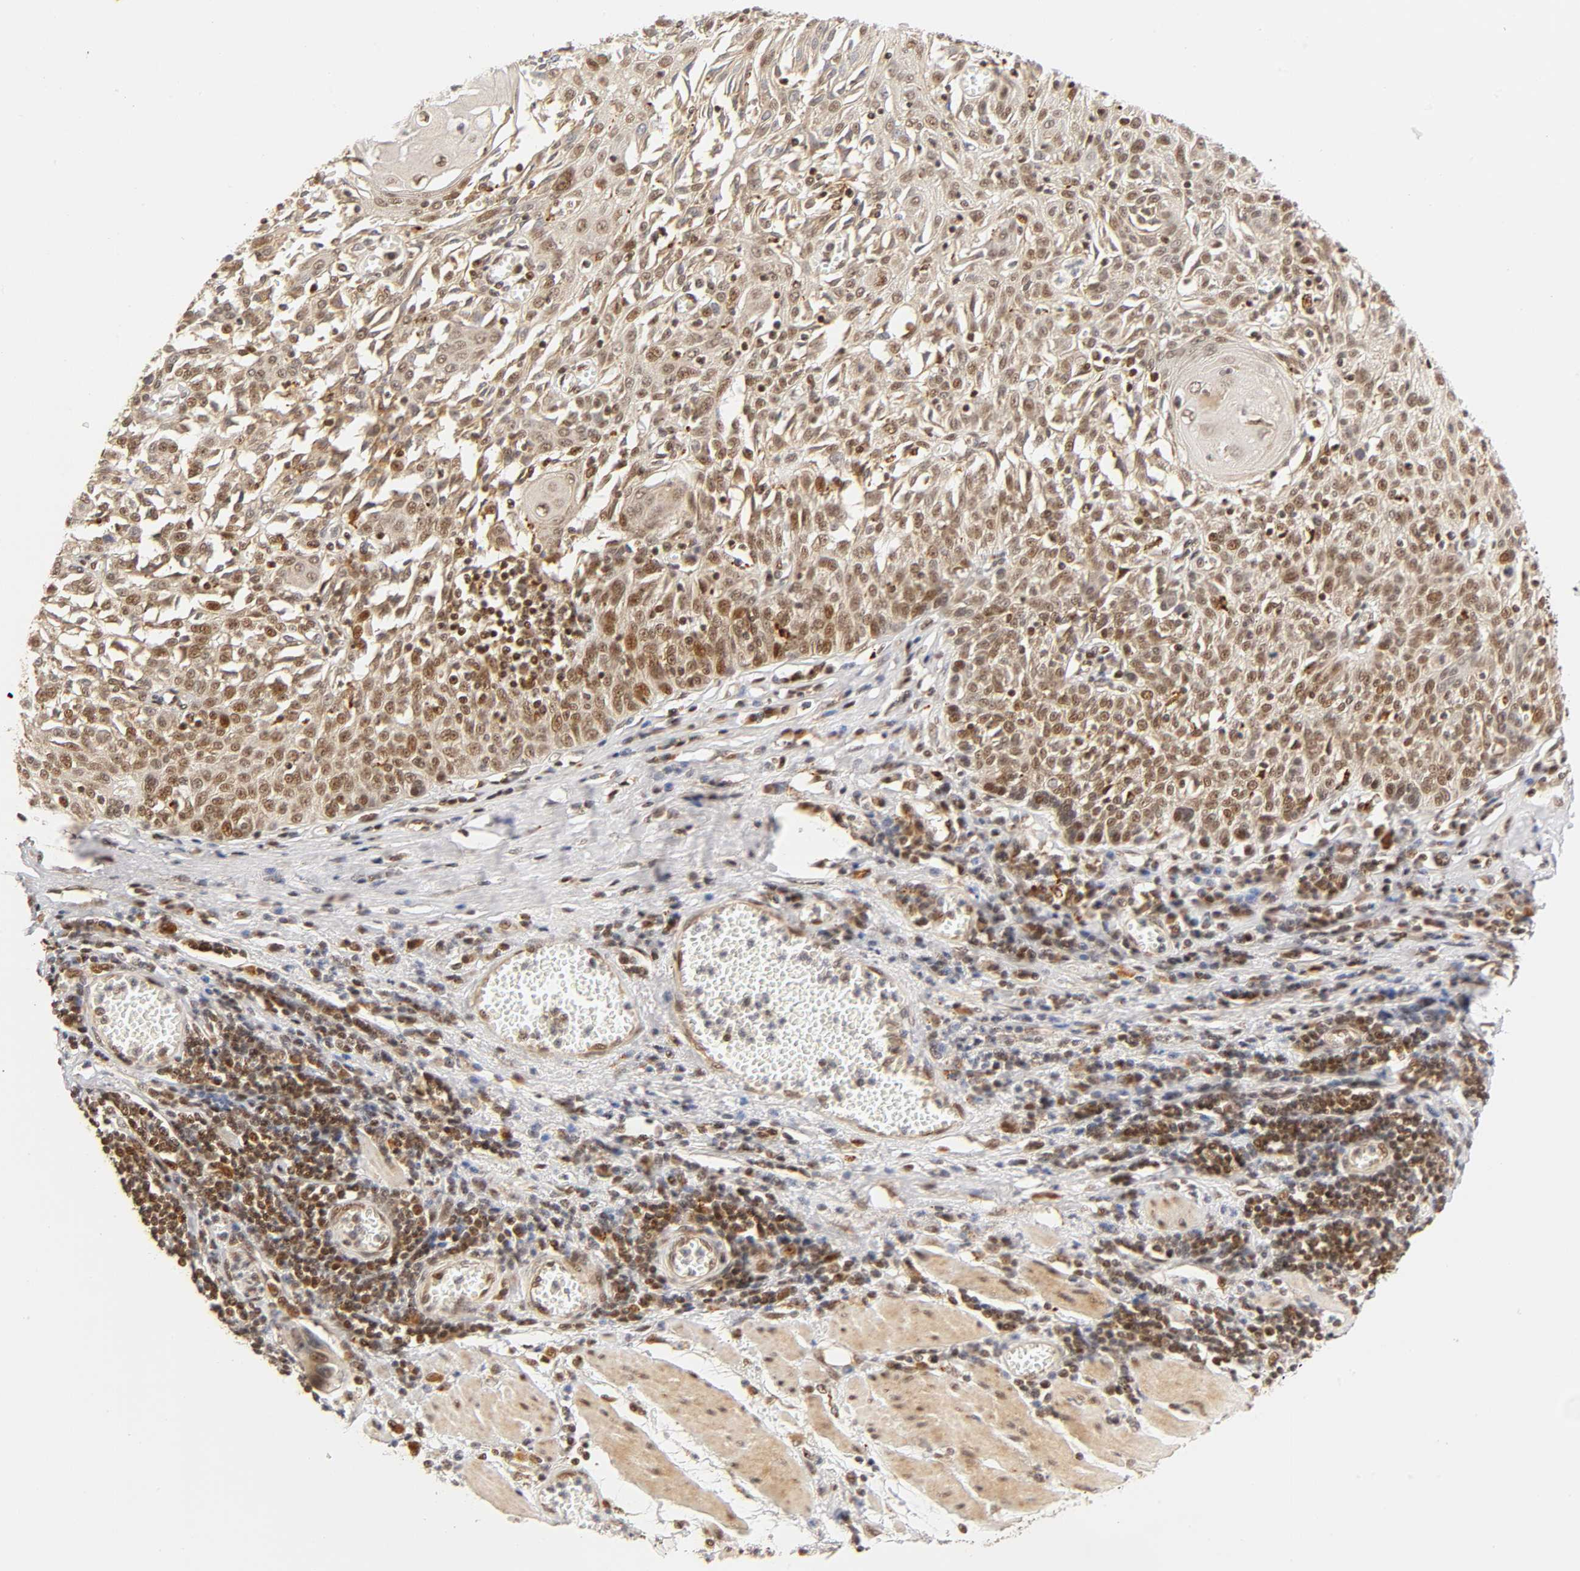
{"staining": {"intensity": "moderate", "quantity": "25%-75%", "location": "cytoplasmic/membranous,nuclear"}, "tissue": "esophagus", "cell_type": "Squamous epithelial cells", "image_type": "normal", "snomed": [{"axis": "morphology", "description": "Normal tissue, NOS"}, {"axis": "morphology", "description": "Squamous cell carcinoma, NOS"}, {"axis": "topography", "description": "Esophagus"}], "caption": "Immunohistochemistry (DAB) staining of unremarkable esophagus shows moderate cytoplasmic/membranous,nuclear protein positivity in about 25%-75% of squamous epithelial cells. The staining is performed using DAB (3,3'-diaminobenzidine) brown chromogen to label protein expression. The nuclei are counter-stained blue using hematoxylin.", "gene": "TAF10", "patient": {"sex": "male", "age": 65}}